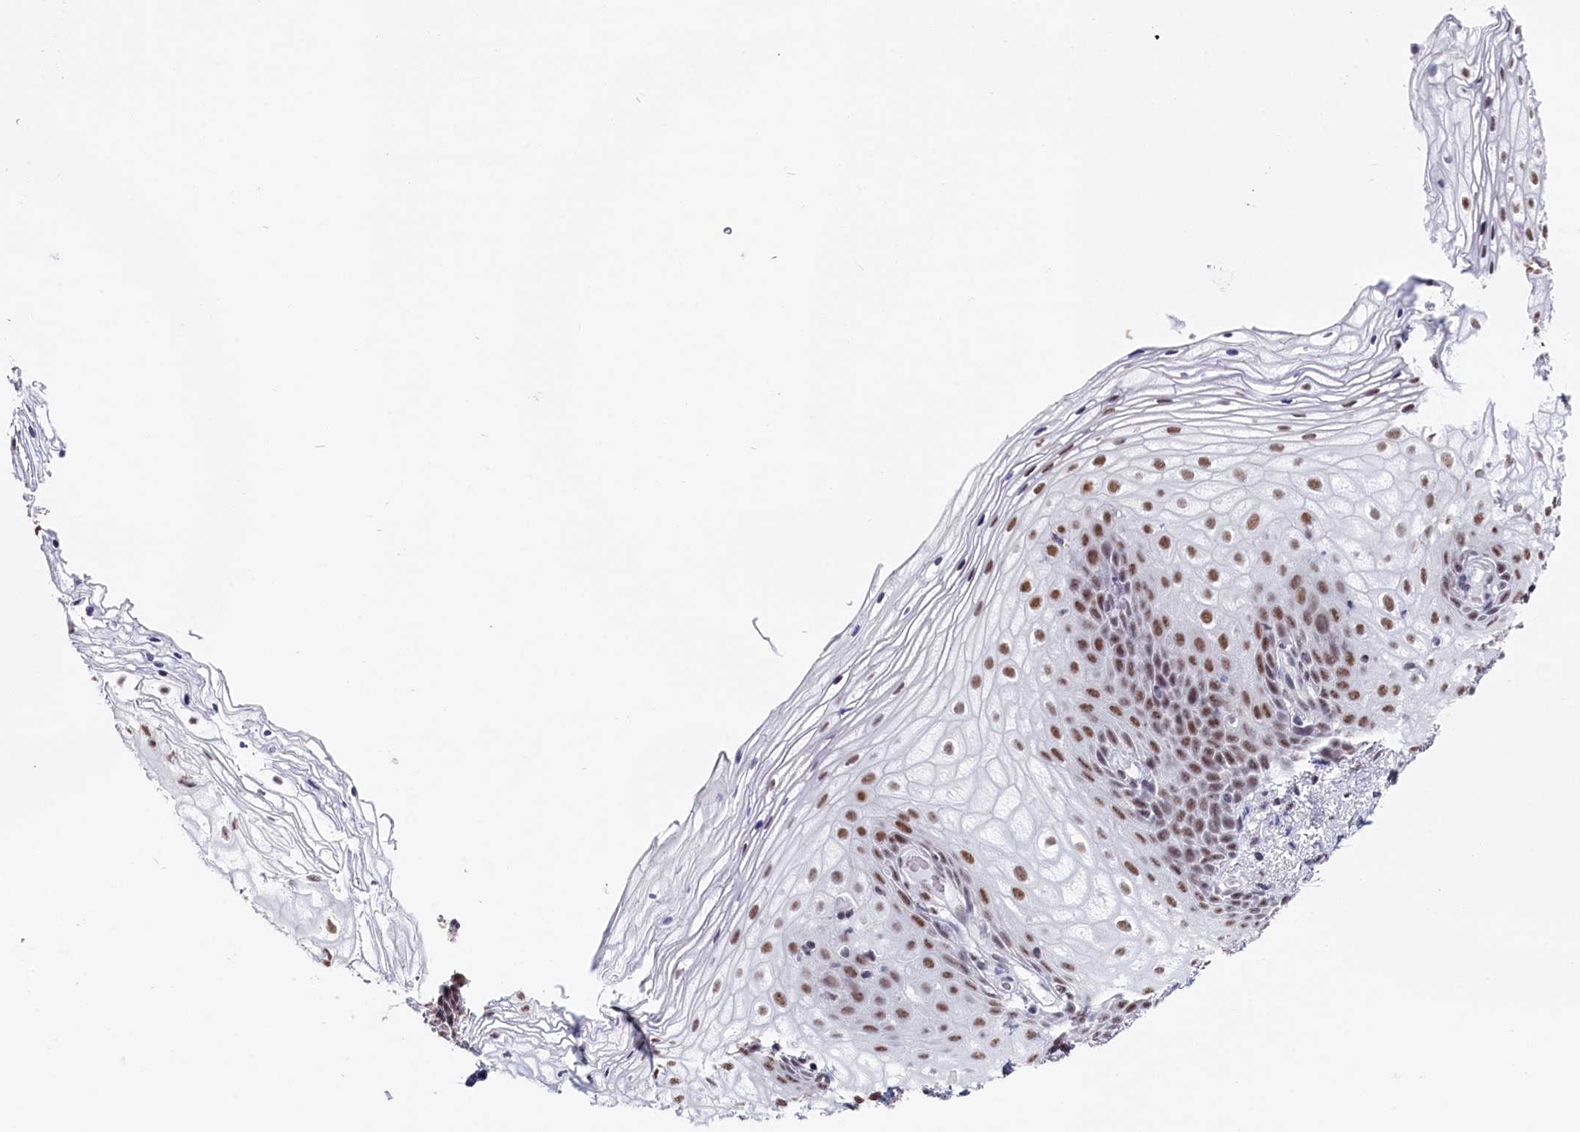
{"staining": {"intensity": "moderate", "quantity": "25%-75%", "location": "nuclear"}, "tissue": "vagina", "cell_type": "Squamous epithelial cells", "image_type": "normal", "snomed": [{"axis": "morphology", "description": "Normal tissue, NOS"}, {"axis": "topography", "description": "Vagina"}], "caption": "Immunohistochemistry (IHC) micrograph of unremarkable vagina: vagina stained using immunohistochemistry demonstrates medium levels of moderate protein expression localized specifically in the nuclear of squamous epithelial cells, appearing as a nuclear brown color.", "gene": "CD2BP2", "patient": {"sex": "female", "age": 60}}